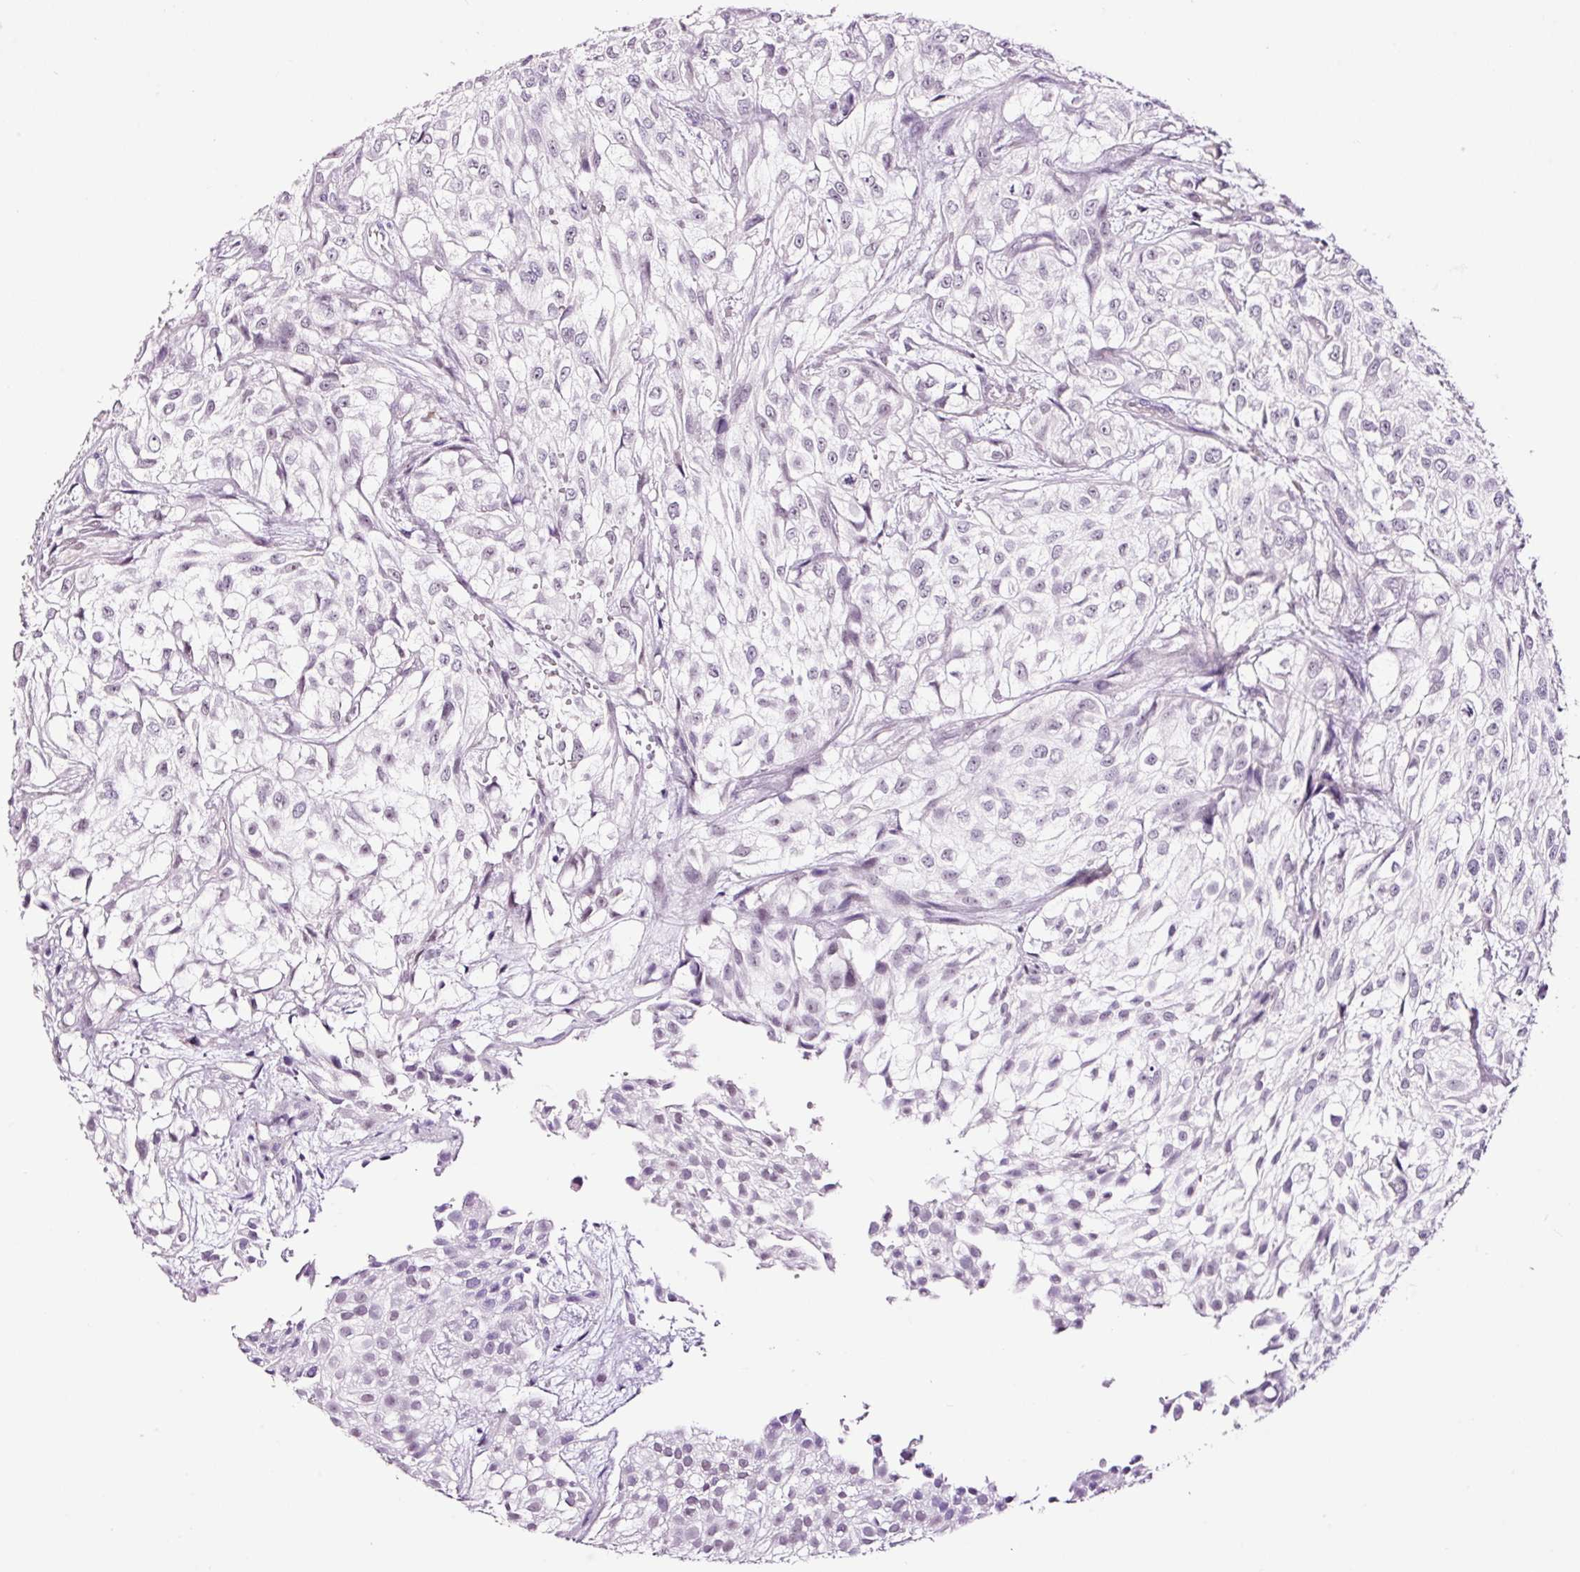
{"staining": {"intensity": "negative", "quantity": "none", "location": "none"}, "tissue": "urothelial cancer", "cell_type": "Tumor cells", "image_type": "cancer", "snomed": [{"axis": "morphology", "description": "Urothelial carcinoma, High grade"}, {"axis": "topography", "description": "Urinary bladder"}], "caption": "Immunohistochemistry photomicrograph of urothelial carcinoma (high-grade) stained for a protein (brown), which shows no staining in tumor cells. (DAB (3,3'-diaminobenzidine) immunohistochemistry (IHC) visualized using brightfield microscopy, high magnification).", "gene": "RTF2", "patient": {"sex": "male", "age": 56}}